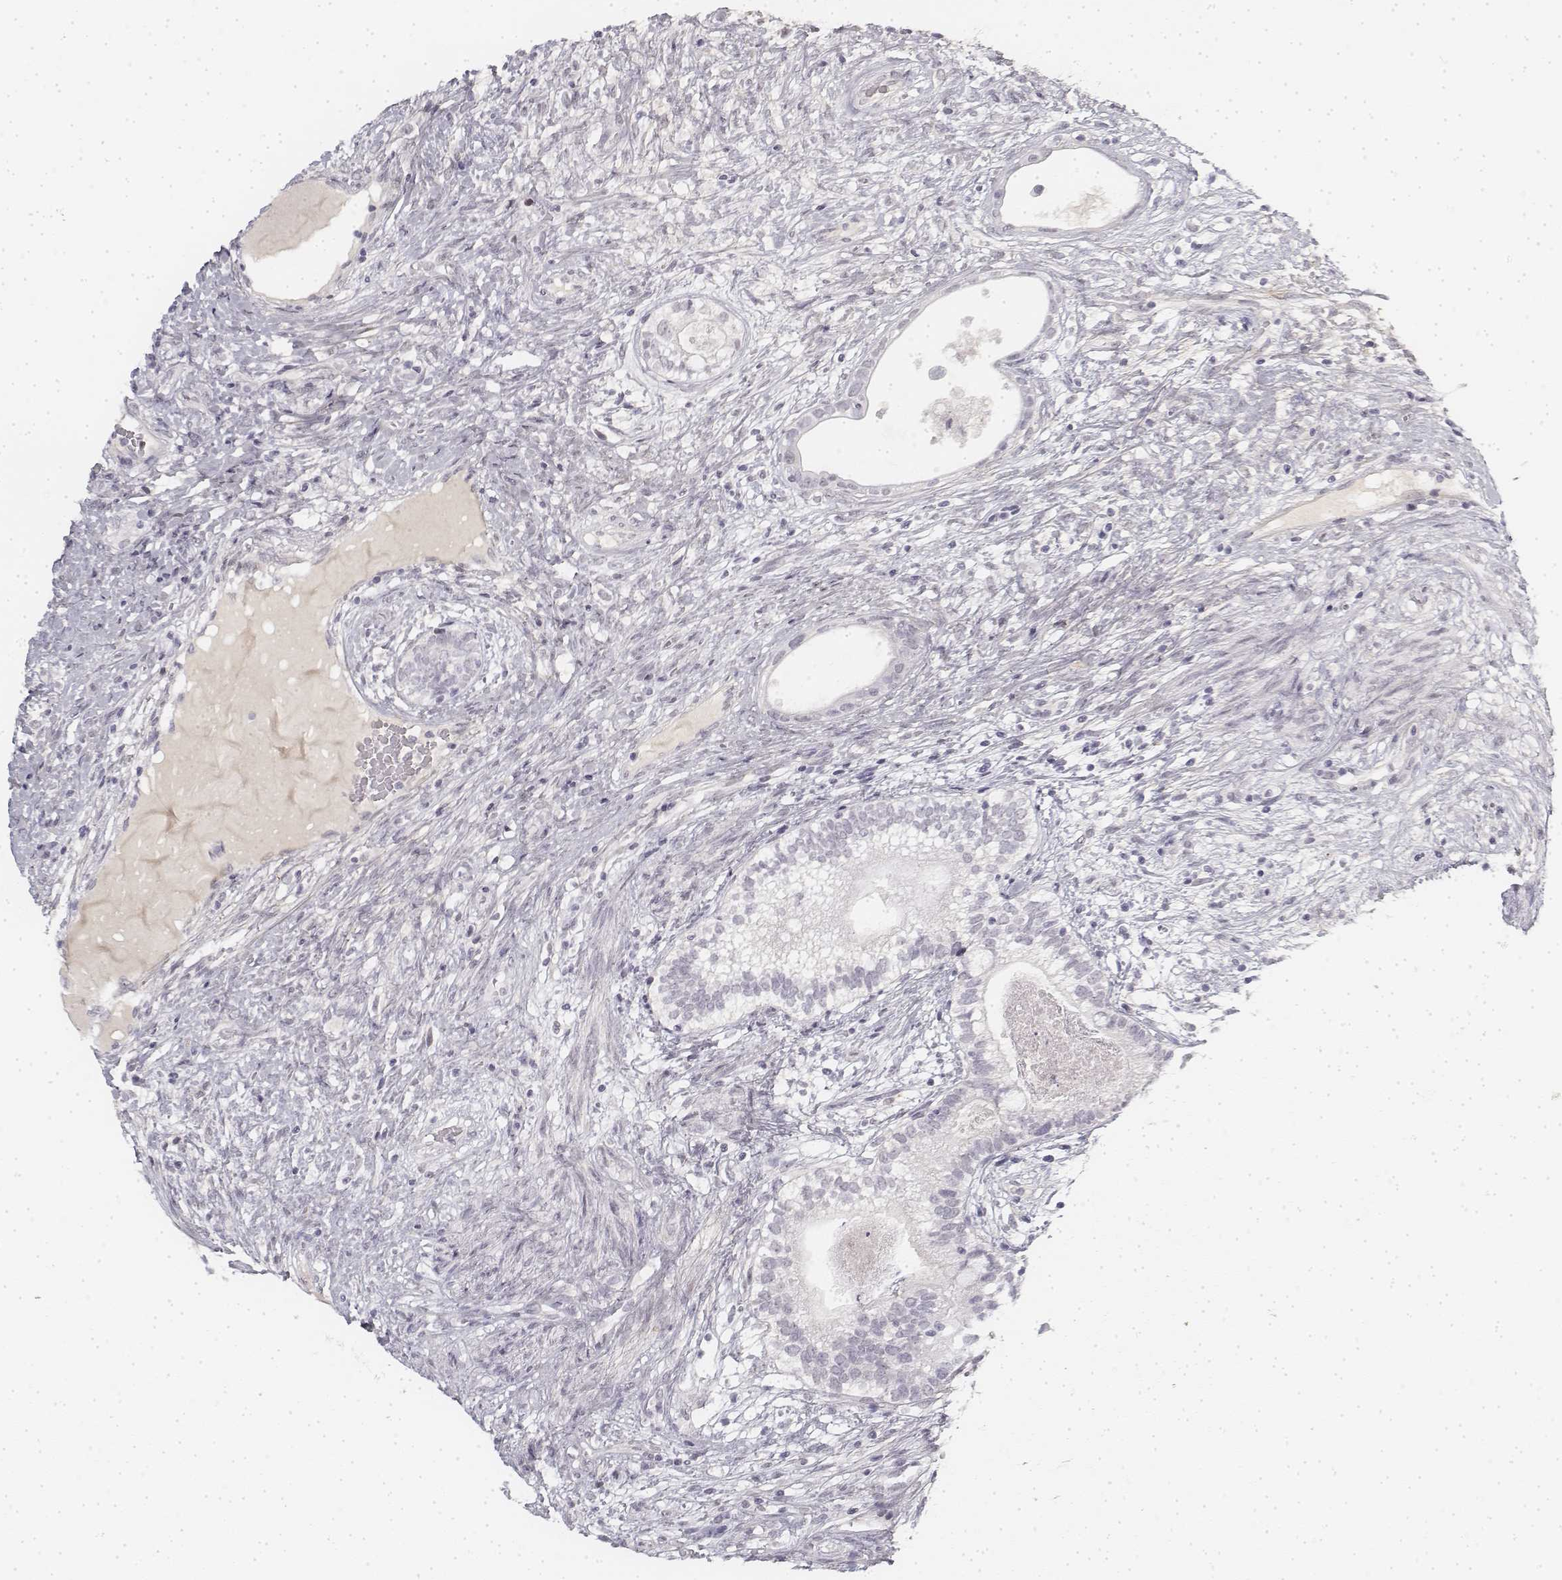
{"staining": {"intensity": "negative", "quantity": "none", "location": "none"}, "tissue": "testis cancer", "cell_type": "Tumor cells", "image_type": "cancer", "snomed": [{"axis": "morphology", "description": "Seminoma, NOS"}, {"axis": "morphology", "description": "Carcinoma, Embryonal, NOS"}, {"axis": "topography", "description": "Testis"}], "caption": "There is no significant expression in tumor cells of seminoma (testis). (Brightfield microscopy of DAB immunohistochemistry (IHC) at high magnification).", "gene": "KRT84", "patient": {"sex": "male", "age": 41}}